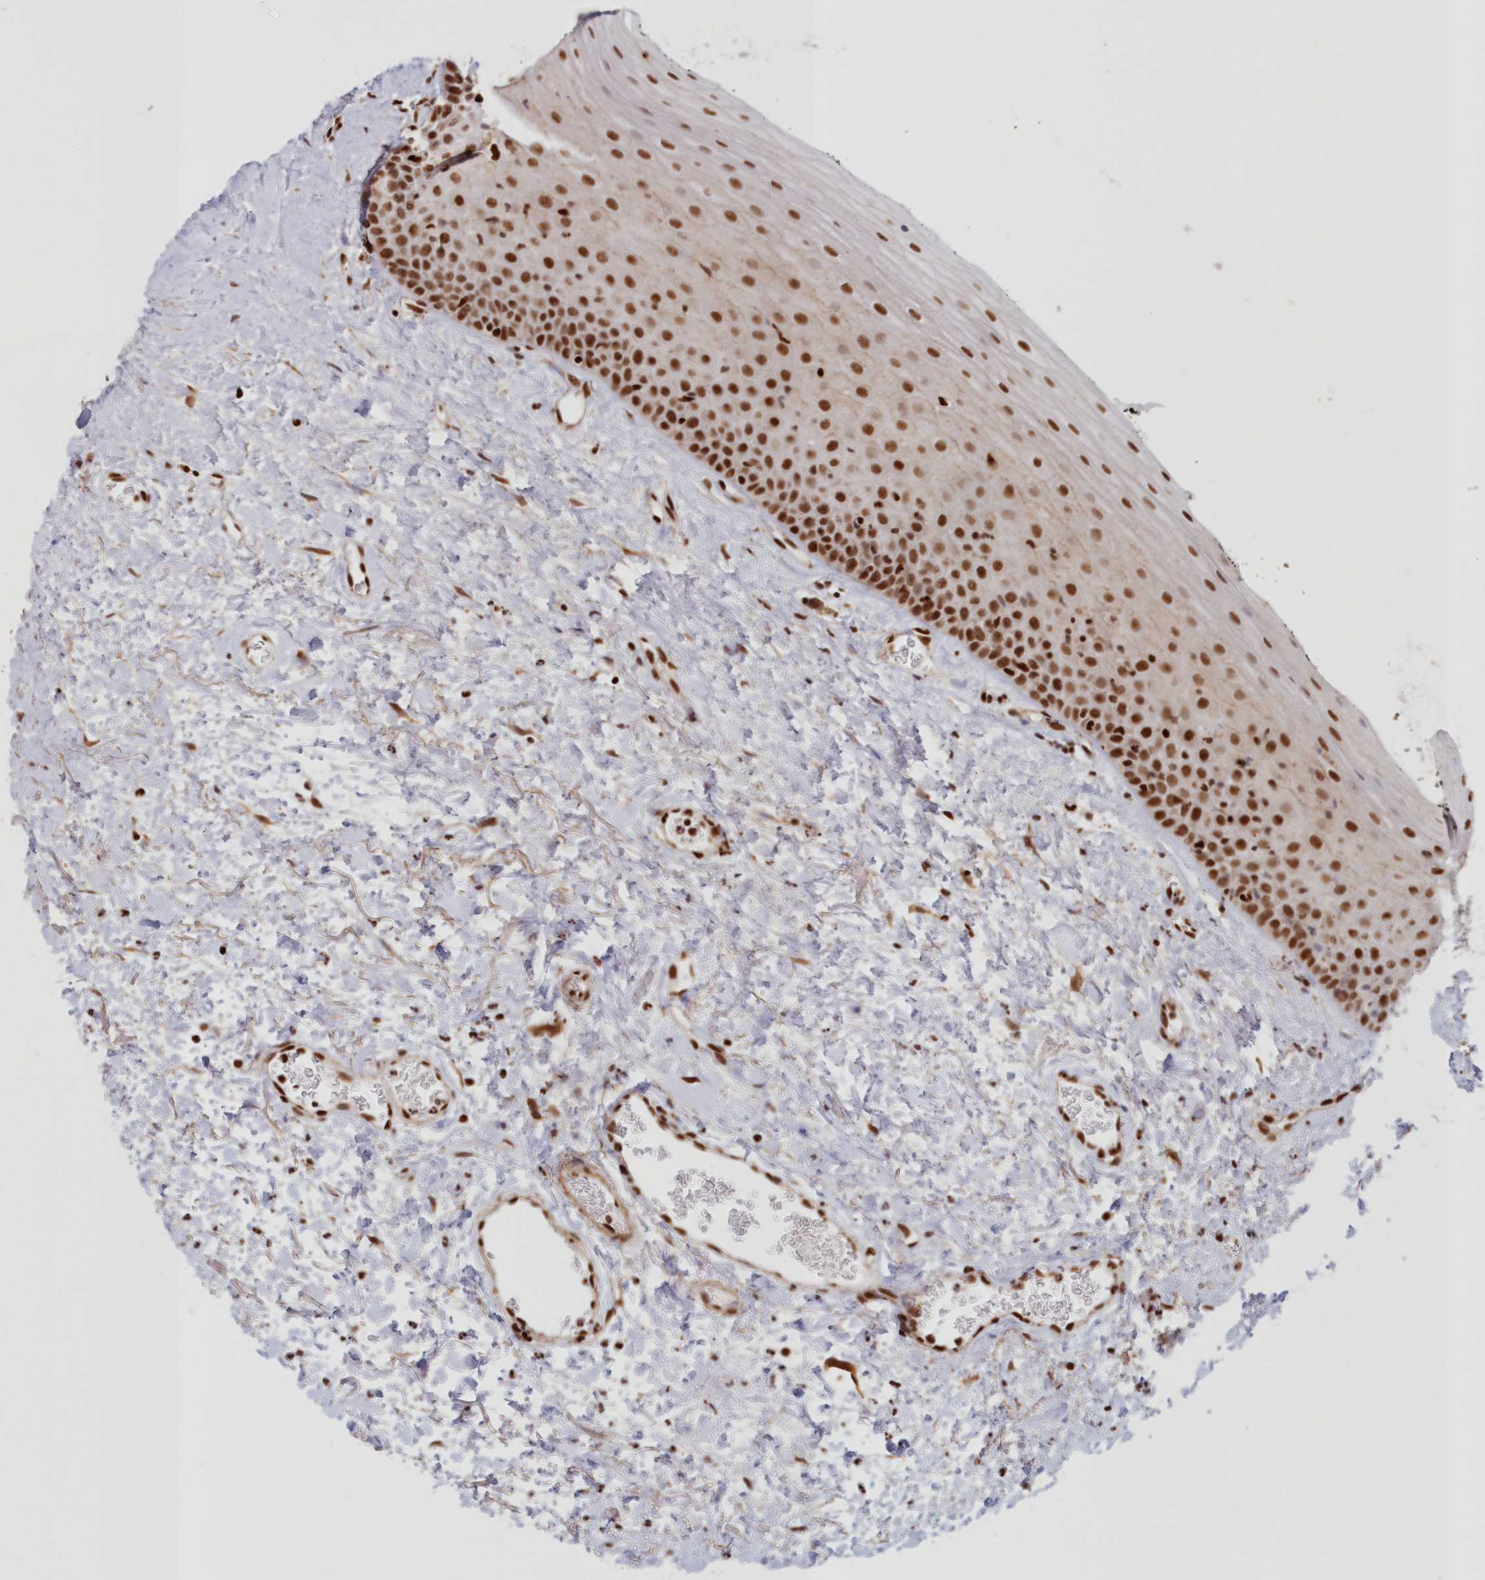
{"staining": {"intensity": "strong", "quantity": ">75%", "location": "nuclear"}, "tissue": "oral mucosa", "cell_type": "Squamous epithelial cells", "image_type": "normal", "snomed": [{"axis": "morphology", "description": "Normal tissue, NOS"}, {"axis": "topography", "description": "Oral tissue"}], "caption": "Oral mucosa stained for a protein (brown) displays strong nuclear positive staining in approximately >75% of squamous epithelial cells.", "gene": "POLR2B", "patient": {"sex": "male", "age": 74}}